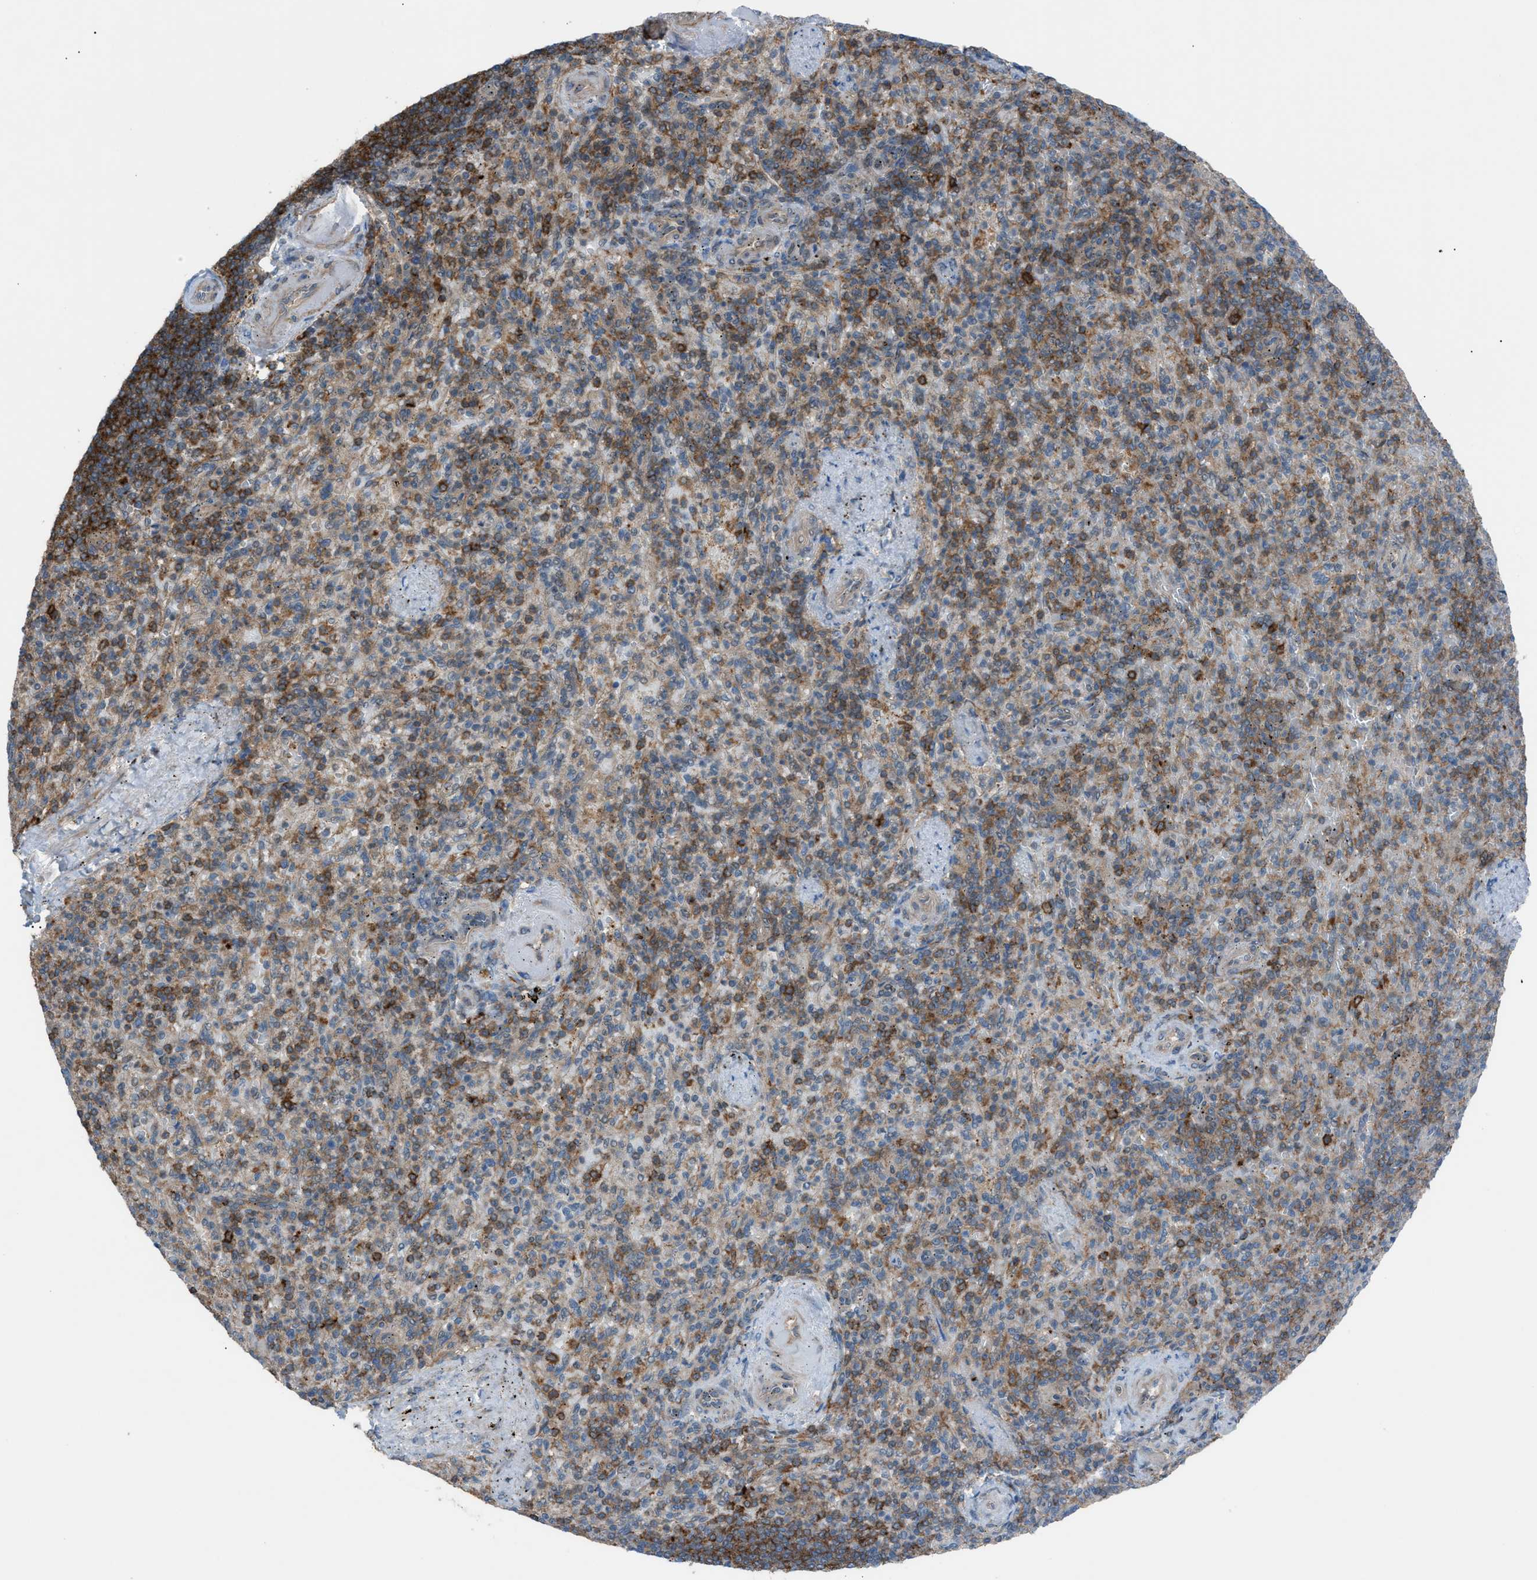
{"staining": {"intensity": "moderate", "quantity": "25%-75%", "location": "cytoplasmic/membranous"}, "tissue": "spleen", "cell_type": "Cells in red pulp", "image_type": "normal", "snomed": [{"axis": "morphology", "description": "Normal tissue, NOS"}, {"axis": "topography", "description": "Spleen"}], "caption": "The image demonstrates immunohistochemical staining of benign spleen. There is moderate cytoplasmic/membranous positivity is seen in approximately 25%-75% of cells in red pulp.", "gene": "DYRK1A", "patient": {"sex": "female", "age": 74}}